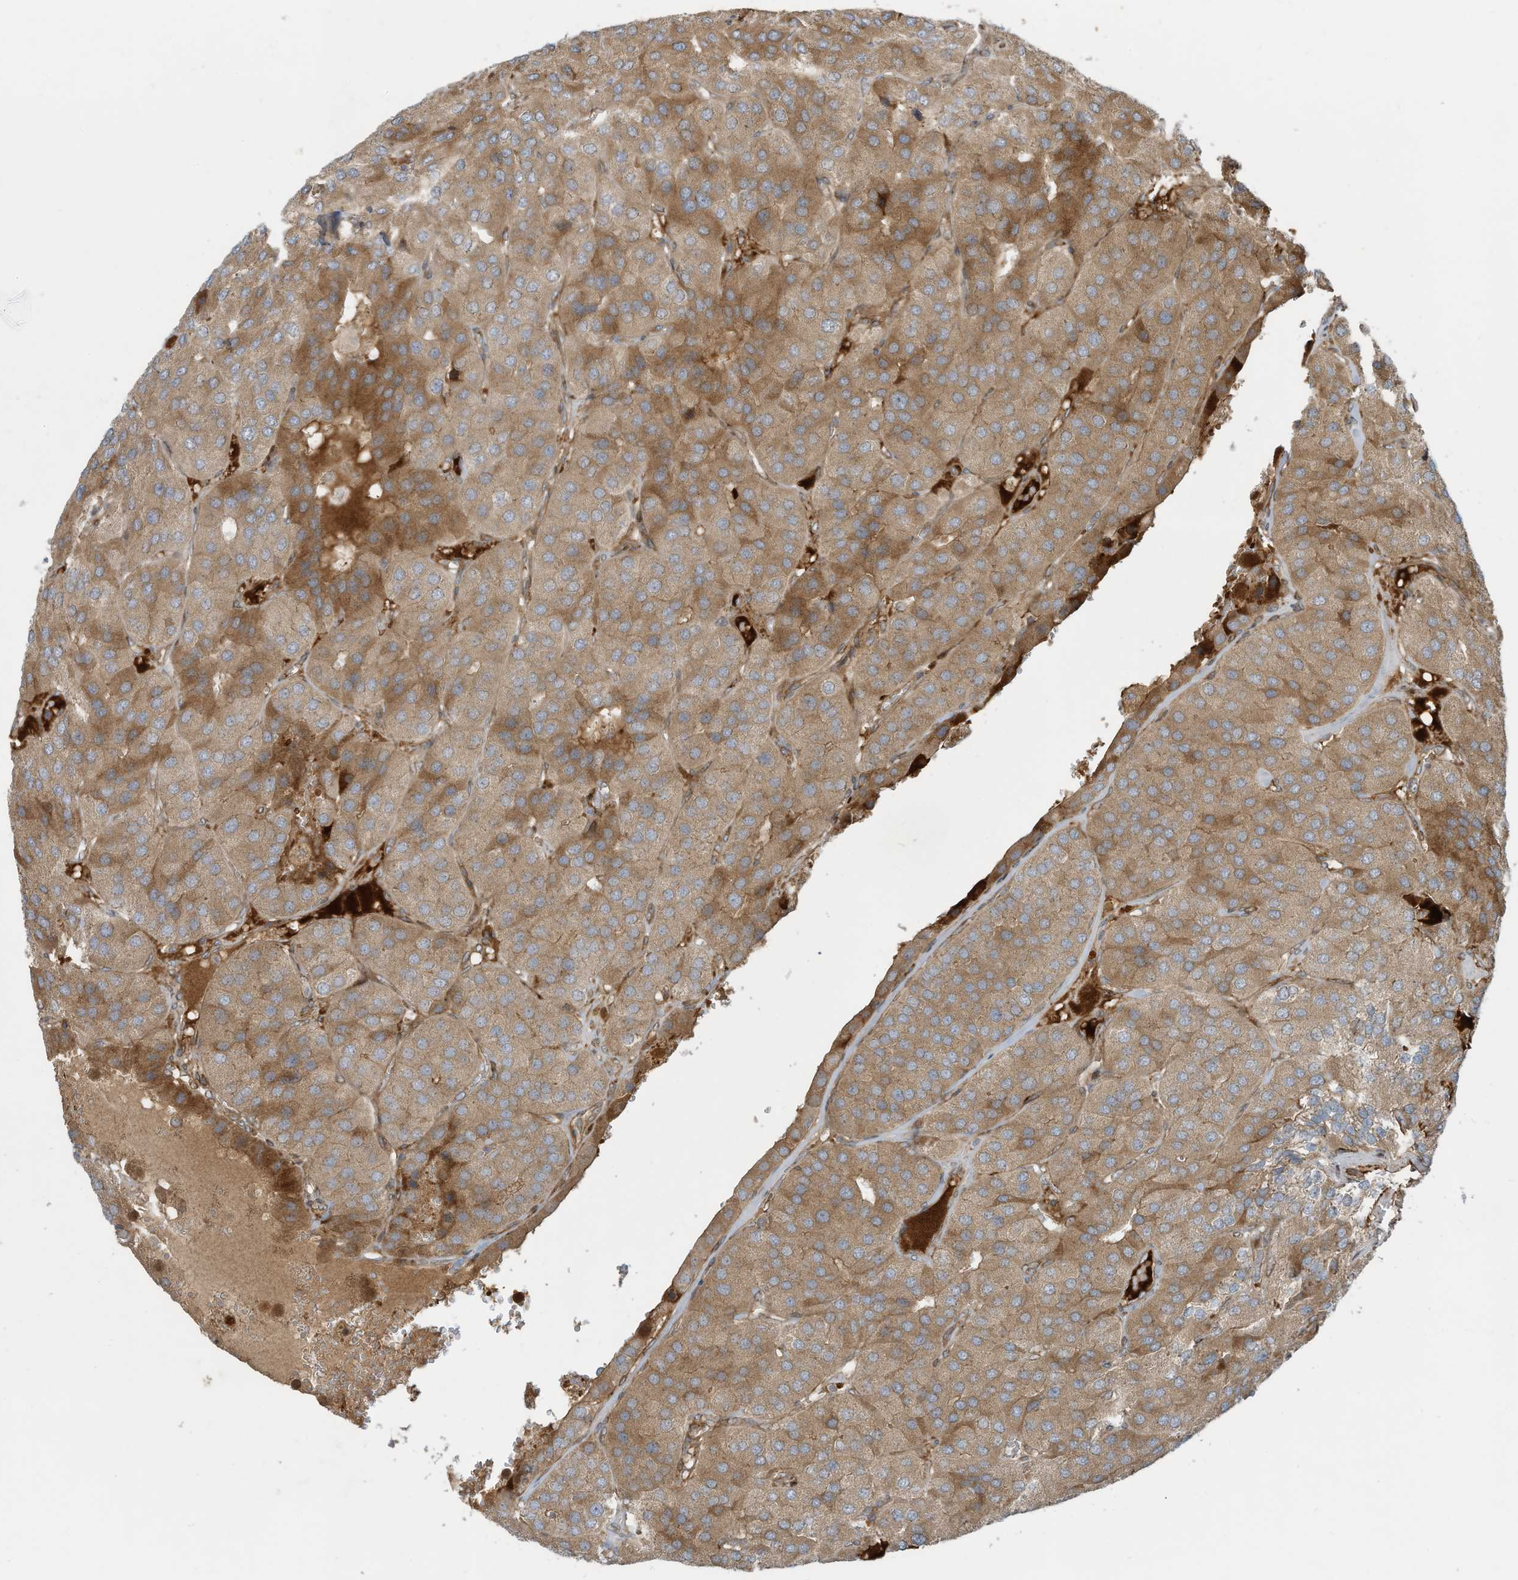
{"staining": {"intensity": "moderate", "quantity": ">75%", "location": "cytoplasmic/membranous"}, "tissue": "parathyroid gland", "cell_type": "Glandular cells", "image_type": "normal", "snomed": [{"axis": "morphology", "description": "Normal tissue, NOS"}, {"axis": "morphology", "description": "Adenoma, NOS"}, {"axis": "topography", "description": "Parathyroid gland"}], "caption": "This photomicrograph demonstrates unremarkable parathyroid gland stained with immunohistochemistry (IHC) to label a protein in brown. The cytoplasmic/membranous of glandular cells show moderate positivity for the protein. Nuclei are counter-stained blue.", "gene": "DDIT4", "patient": {"sex": "female", "age": 86}}